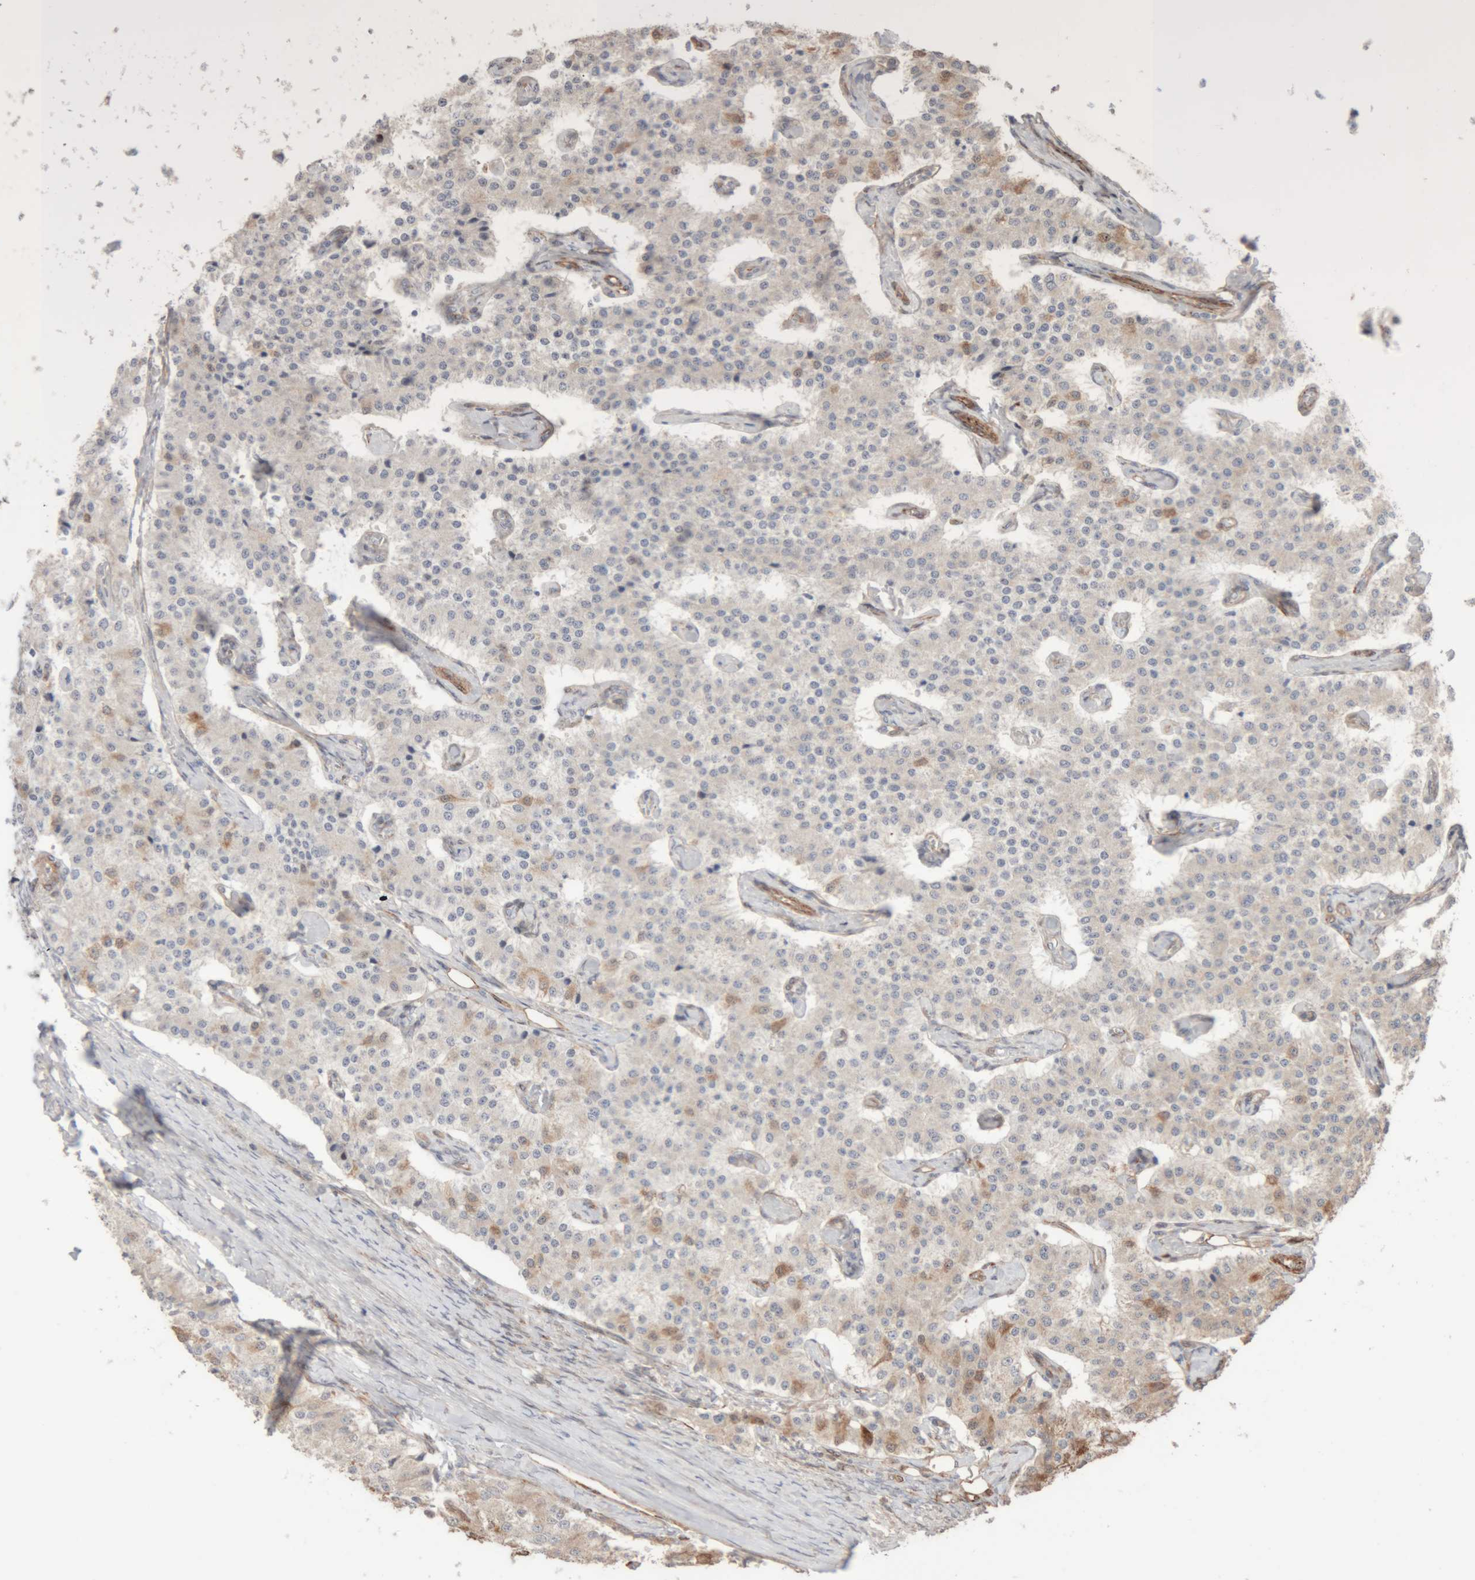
{"staining": {"intensity": "weak", "quantity": "<25%", "location": "cytoplasmic/membranous"}, "tissue": "carcinoid", "cell_type": "Tumor cells", "image_type": "cancer", "snomed": [{"axis": "morphology", "description": "Carcinoid, malignant, NOS"}, {"axis": "topography", "description": "Colon"}], "caption": "Tumor cells are negative for protein expression in human malignant carcinoid.", "gene": "RAB32", "patient": {"sex": "female", "age": 52}}